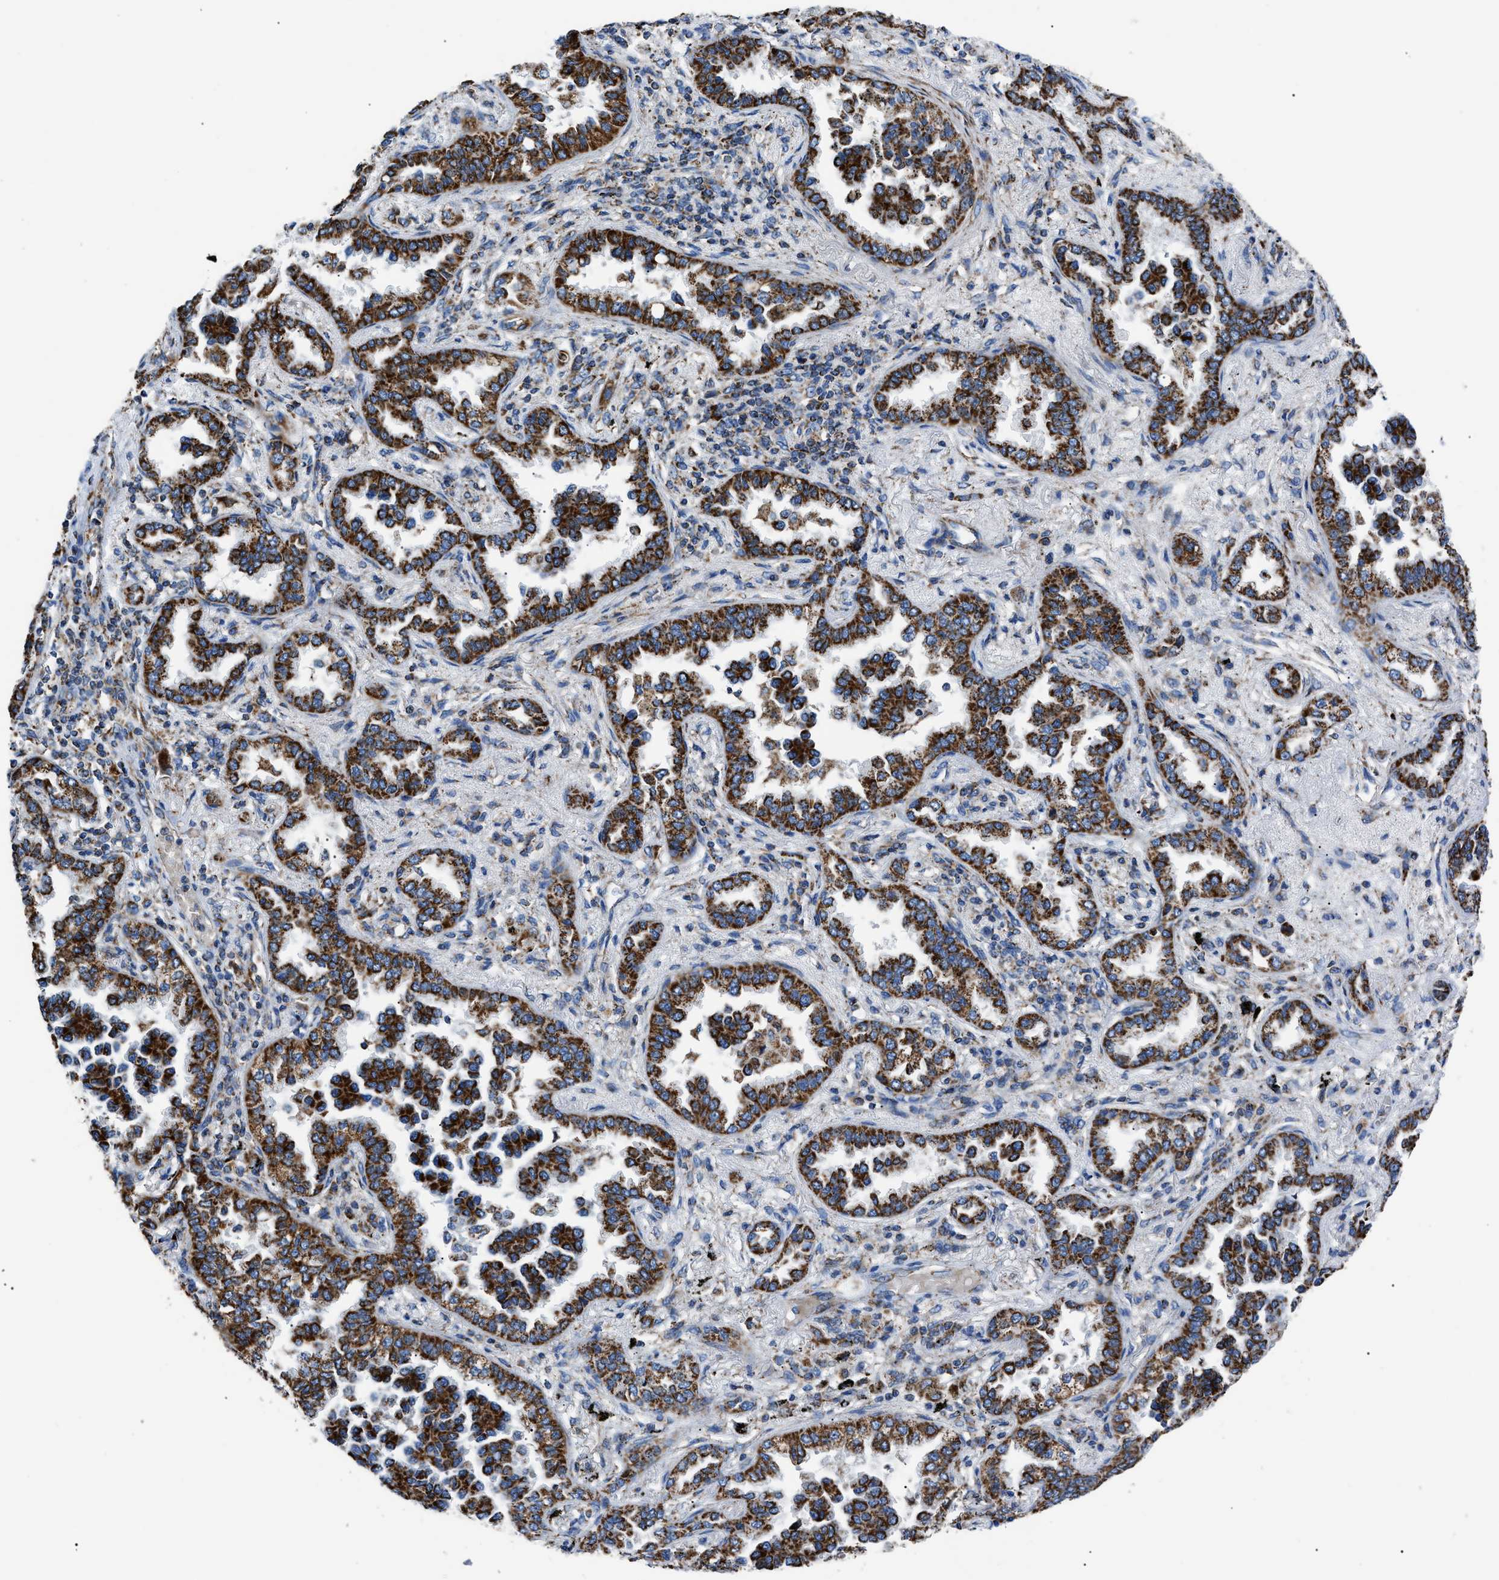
{"staining": {"intensity": "strong", "quantity": ">75%", "location": "cytoplasmic/membranous"}, "tissue": "lung cancer", "cell_type": "Tumor cells", "image_type": "cancer", "snomed": [{"axis": "morphology", "description": "Normal tissue, NOS"}, {"axis": "morphology", "description": "Adenocarcinoma, NOS"}, {"axis": "topography", "description": "Lung"}], "caption": "DAB (3,3'-diaminobenzidine) immunohistochemical staining of human lung adenocarcinoma reveals strong cytoplasmic/membranous protein staining in about >75% of tumor cells.", "gene": "PHB2", "patient": {"sex": "male", "age": 59}}